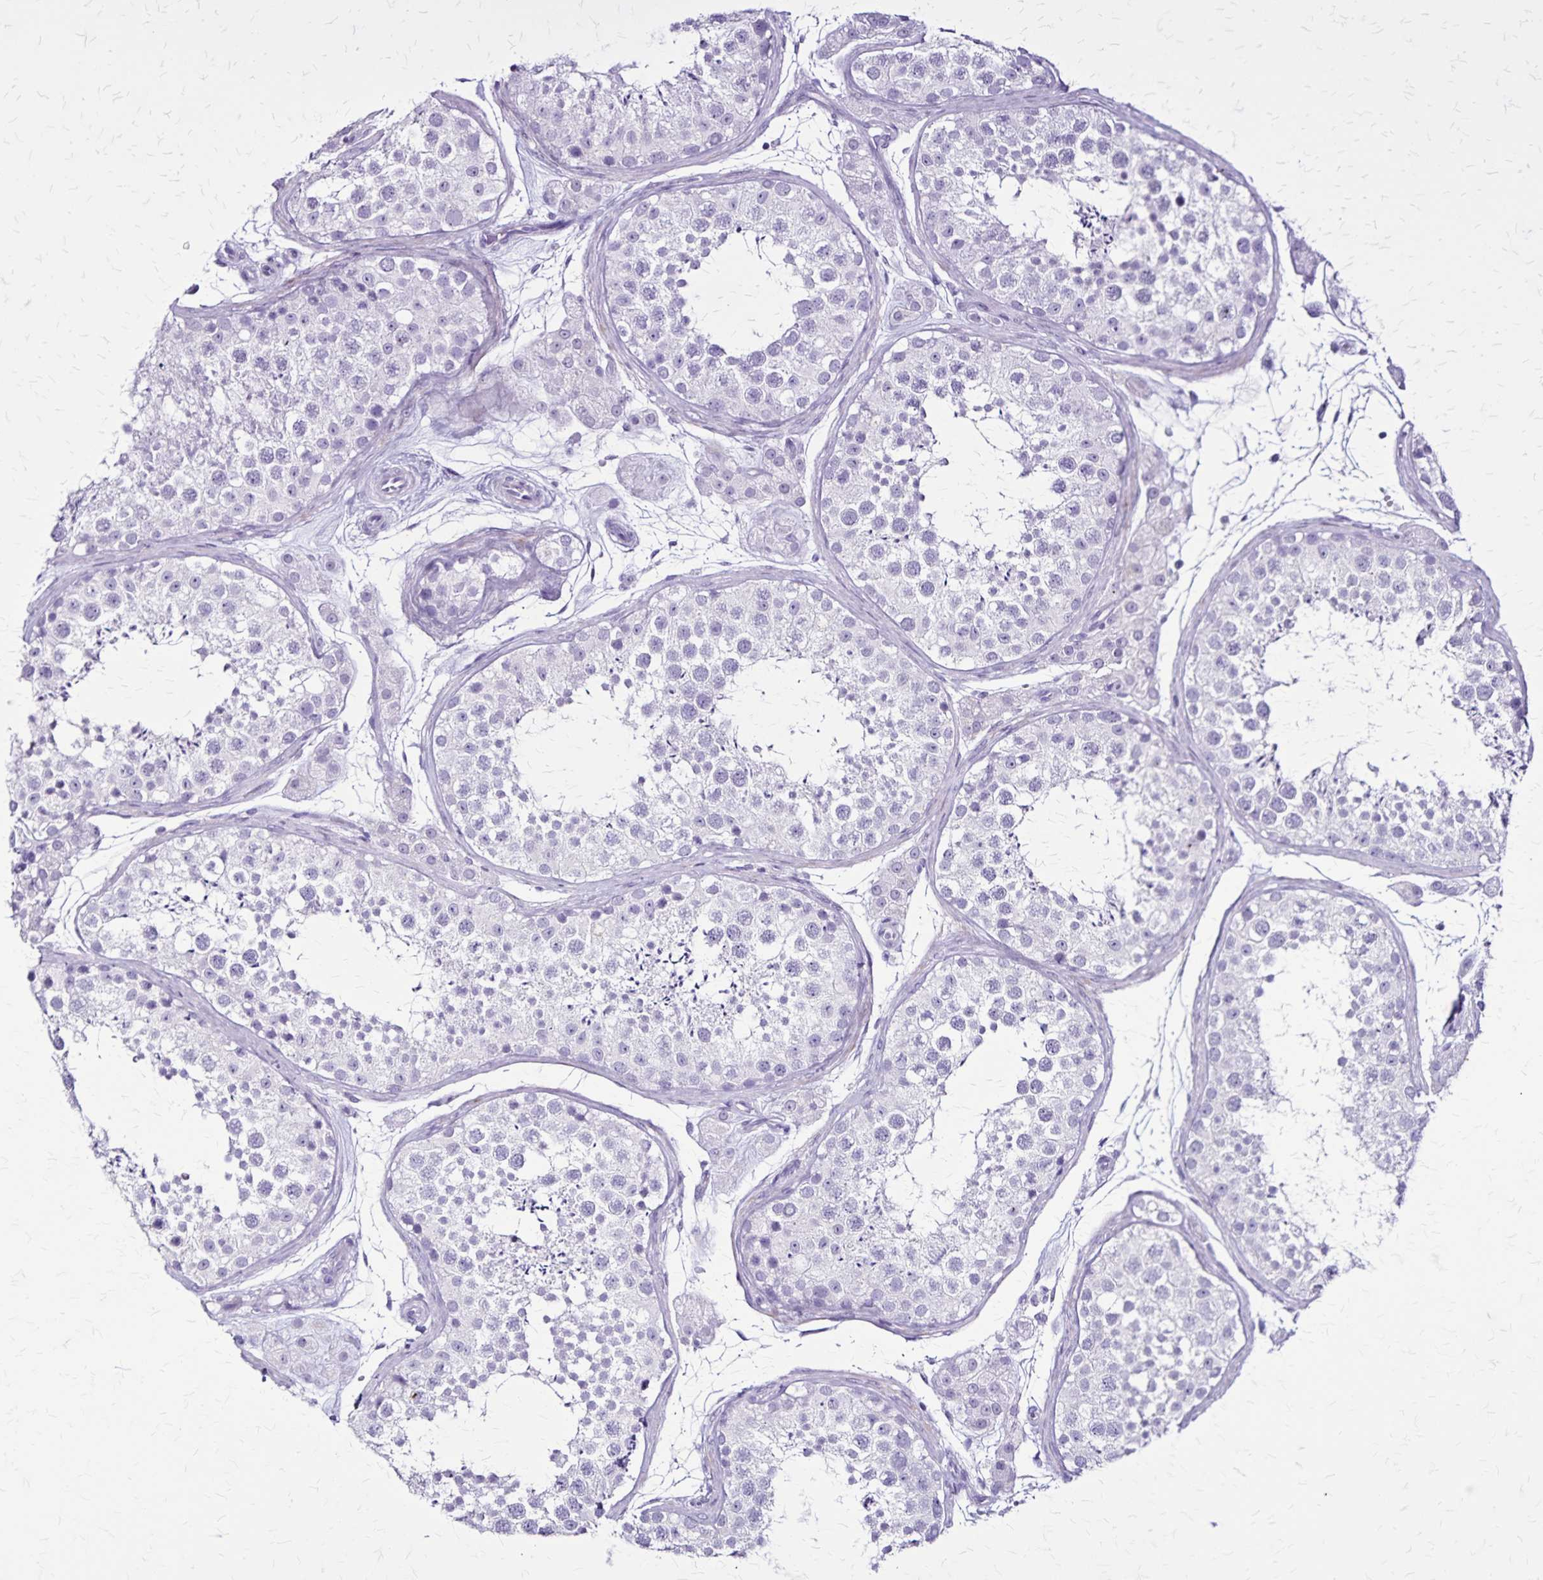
{"staining": {"intensity": "negative", "quantity": "none", "location": "none"}, "tissue": "testis", "cell_type": "Cells in seminiferous ducts", "image_type": "normal", "snomed": [{"axis": "morphology", "description": "Normal tissue, NOS"}, {"axis": "topography", "description": "Testis"}], "caption": "IHC histopathology image of normal human testis stained for a protein (brown), which exhibits no expression in cells in seminiferous ducts. (Immunohistochemistry (ihc), brightfield microscopy, high magnification).", "gene": "KRT2", "patient": {"sex": "male", "age": 41}}